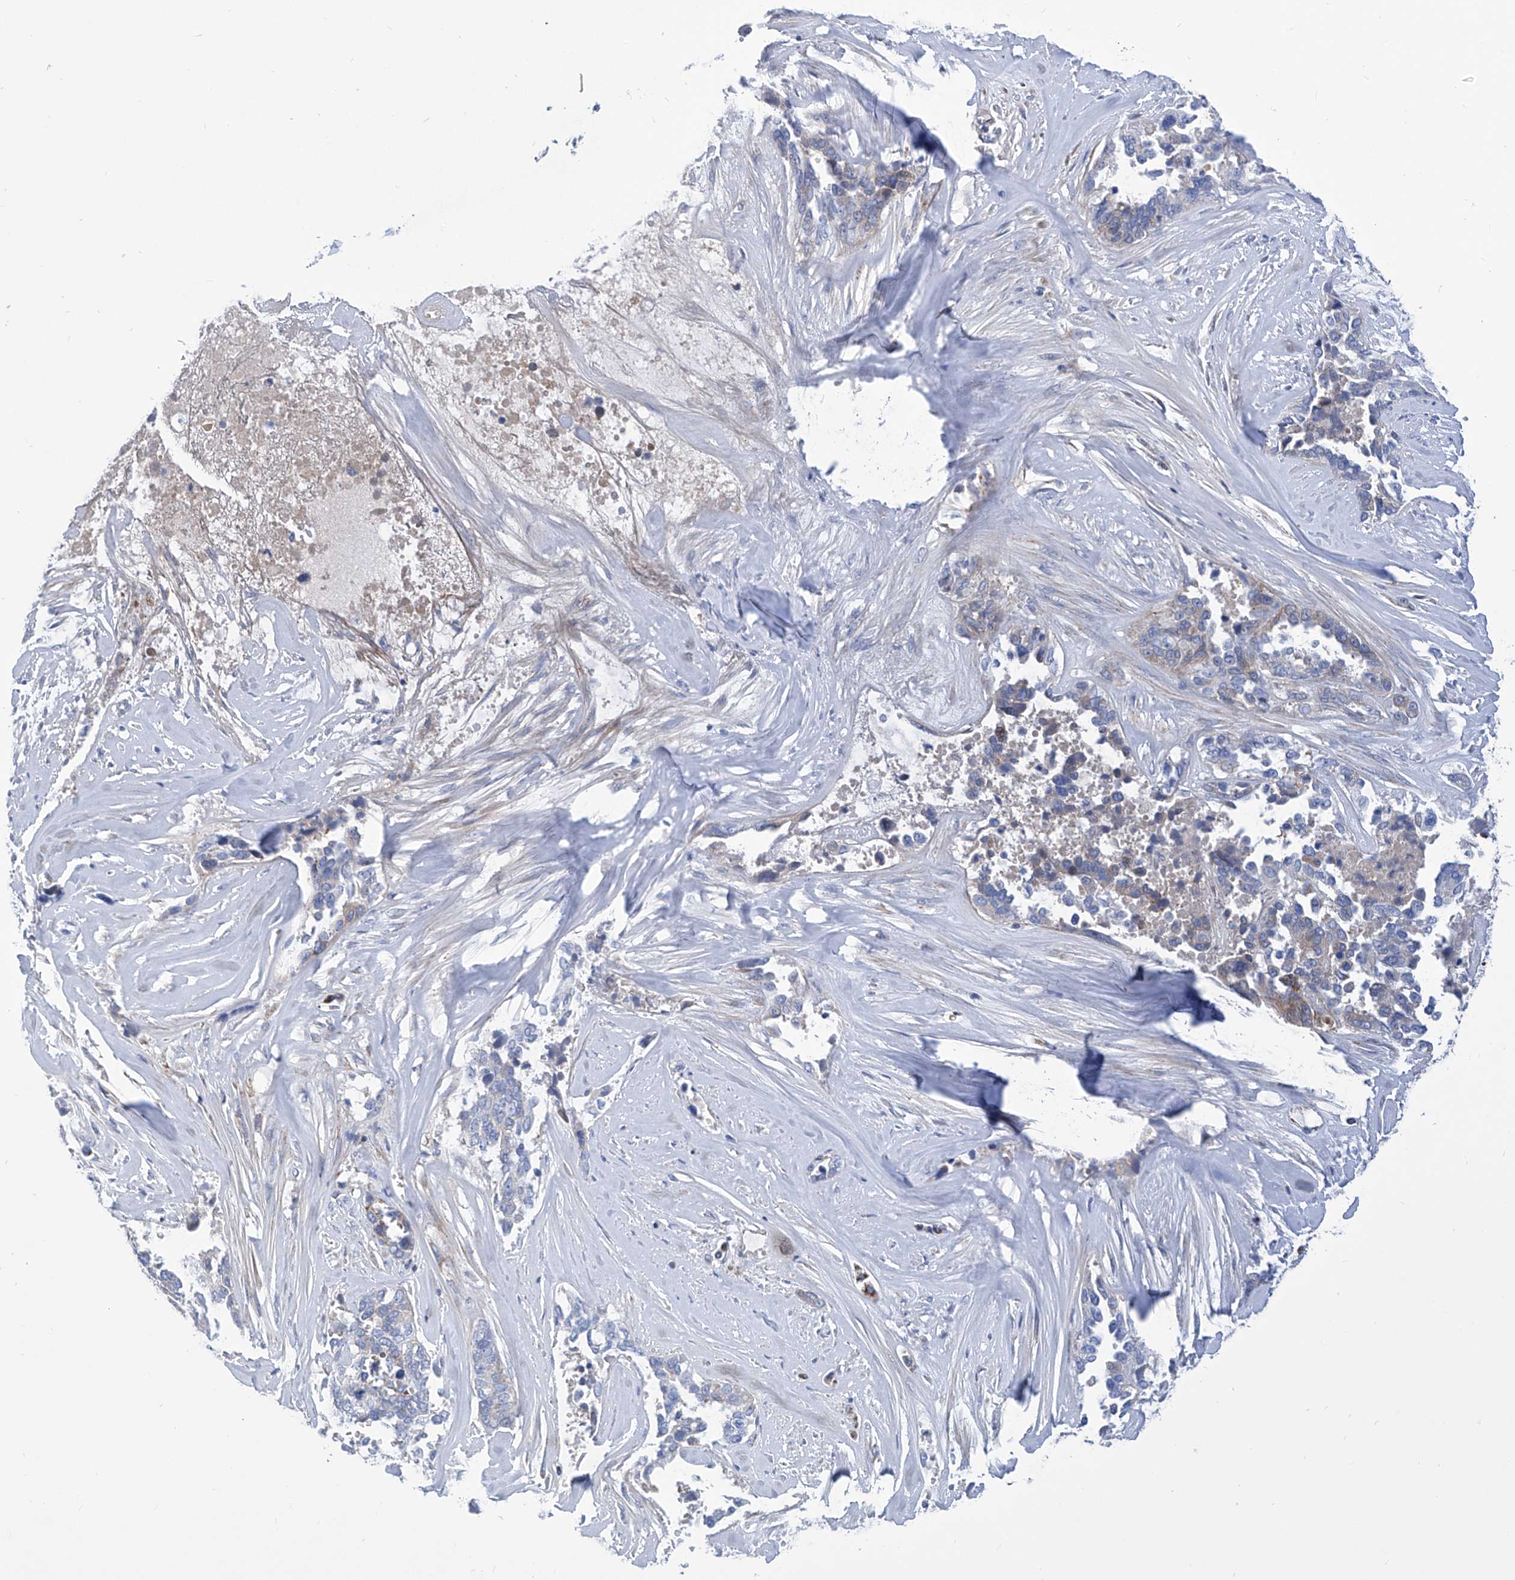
{"staining": {"intensity": "negative", "quantity": "none", "location": "none"}, "tissue": "ovarian cancer", "cell_type": "Tumor cells", "image_type": "cancer", "snomed": [{"axis": "morphology", "description": "Cystadenocarcinoma, serous, NOS"}, {"axis": "topography", "description": "Ovary"}], "caption": "Immunohistochemistry (IHC) photomicrograph of serous cystadenocarcinoma (ovarian) stained for a protein (brown), which exhibits no expression in tumor cells.", "gene": "SRBD1", "patient": {"sex": "female", "age": 44}}